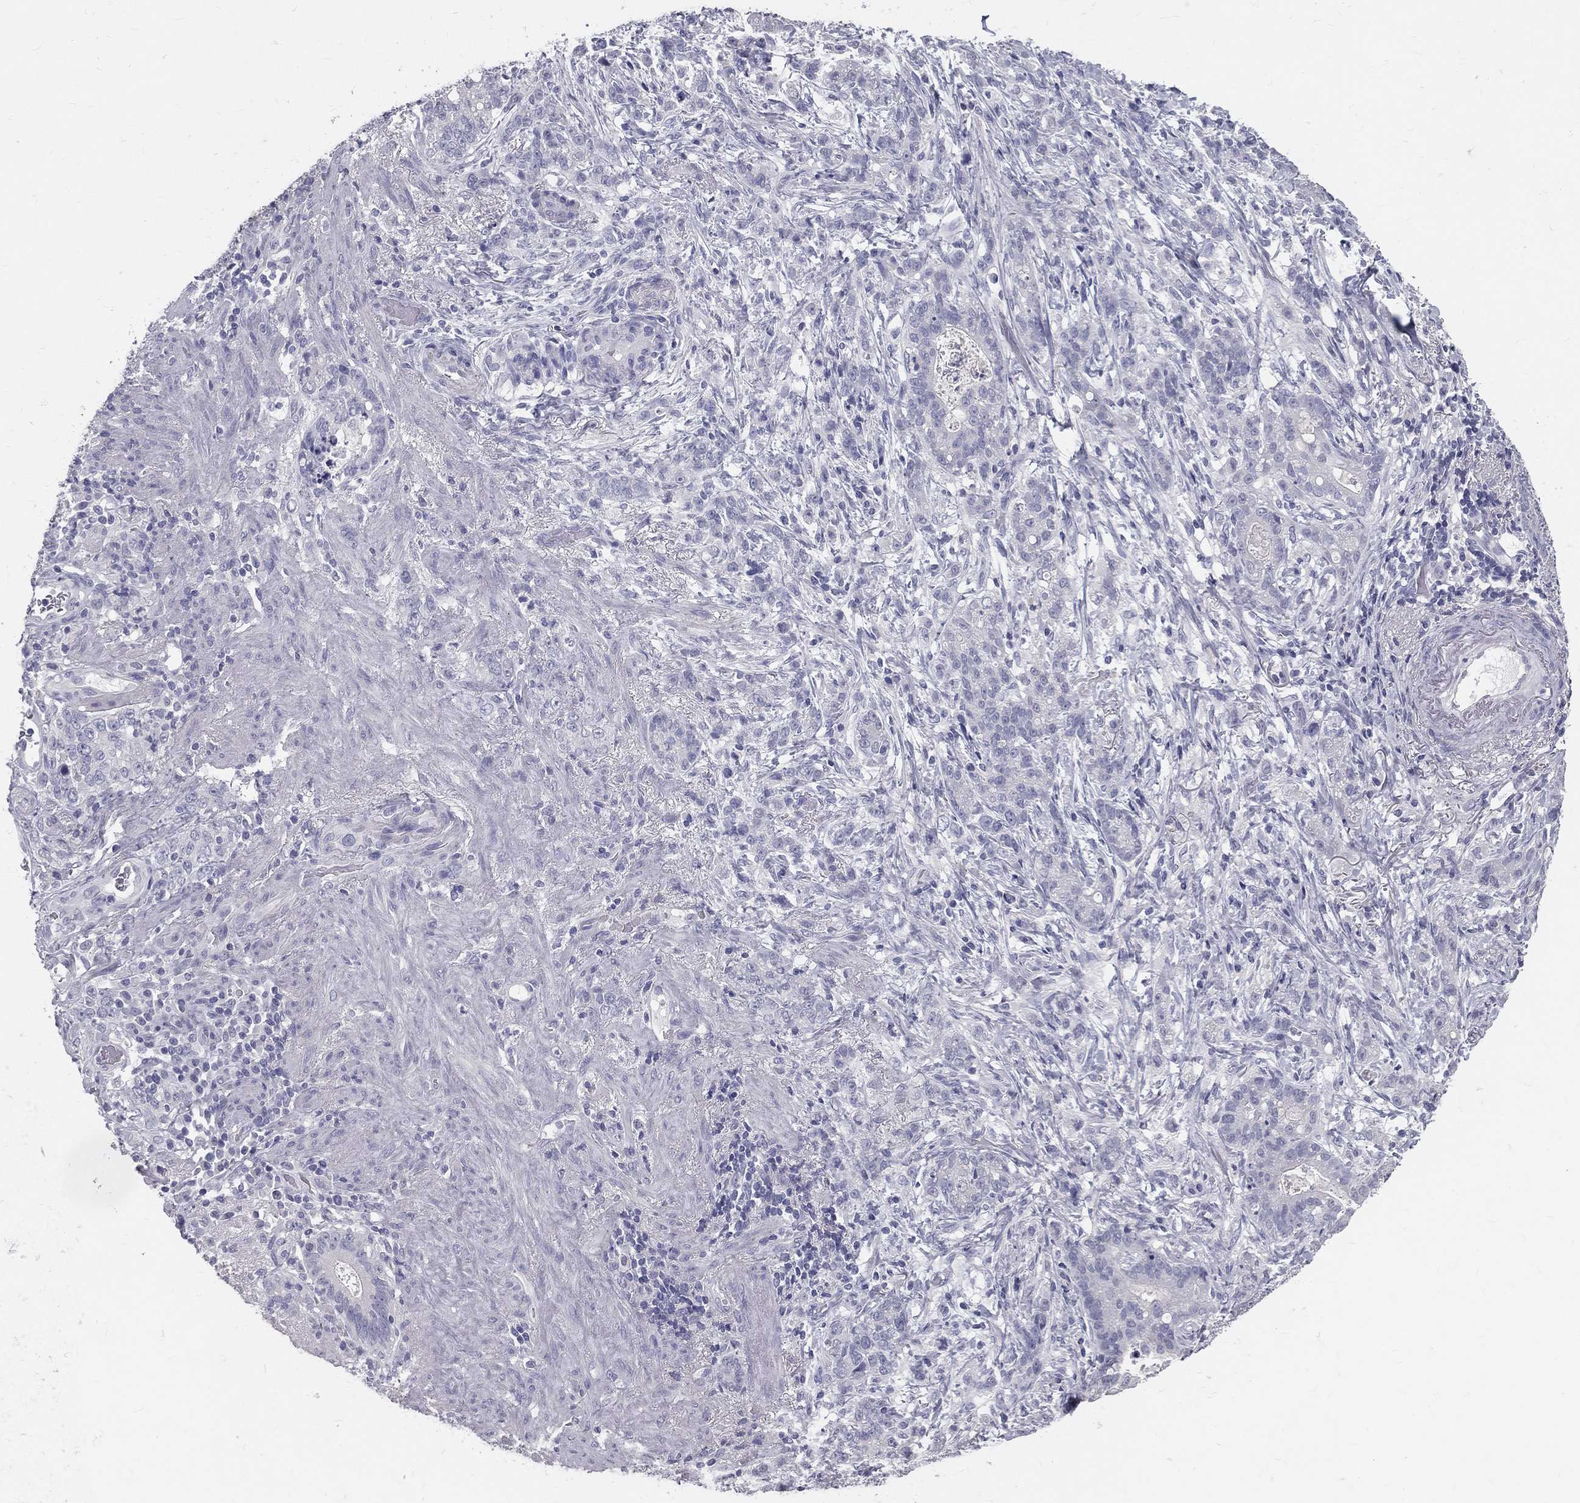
{"staining": {"intensity": "negative", "quantity": "none", "location": "none"}, "tissue": "stomach cancer", "cell_type": "Tumor cells", "image_type": "cancer", "snomed": [{"axis": "morphology", "description": "Adenocarcinoma, NOS"}, {"axis": "topography", "description": "Stomach, lower"}], "caption": "Tumor cells are negative for protein expression in human stomach cancer. Brightfield microscopy of IHC stained with DAB (brown) and hematoxylin (blue), captured at high magnification.", "gene": "TFPI2", "patient": {"sex": "male", "age": 88}}